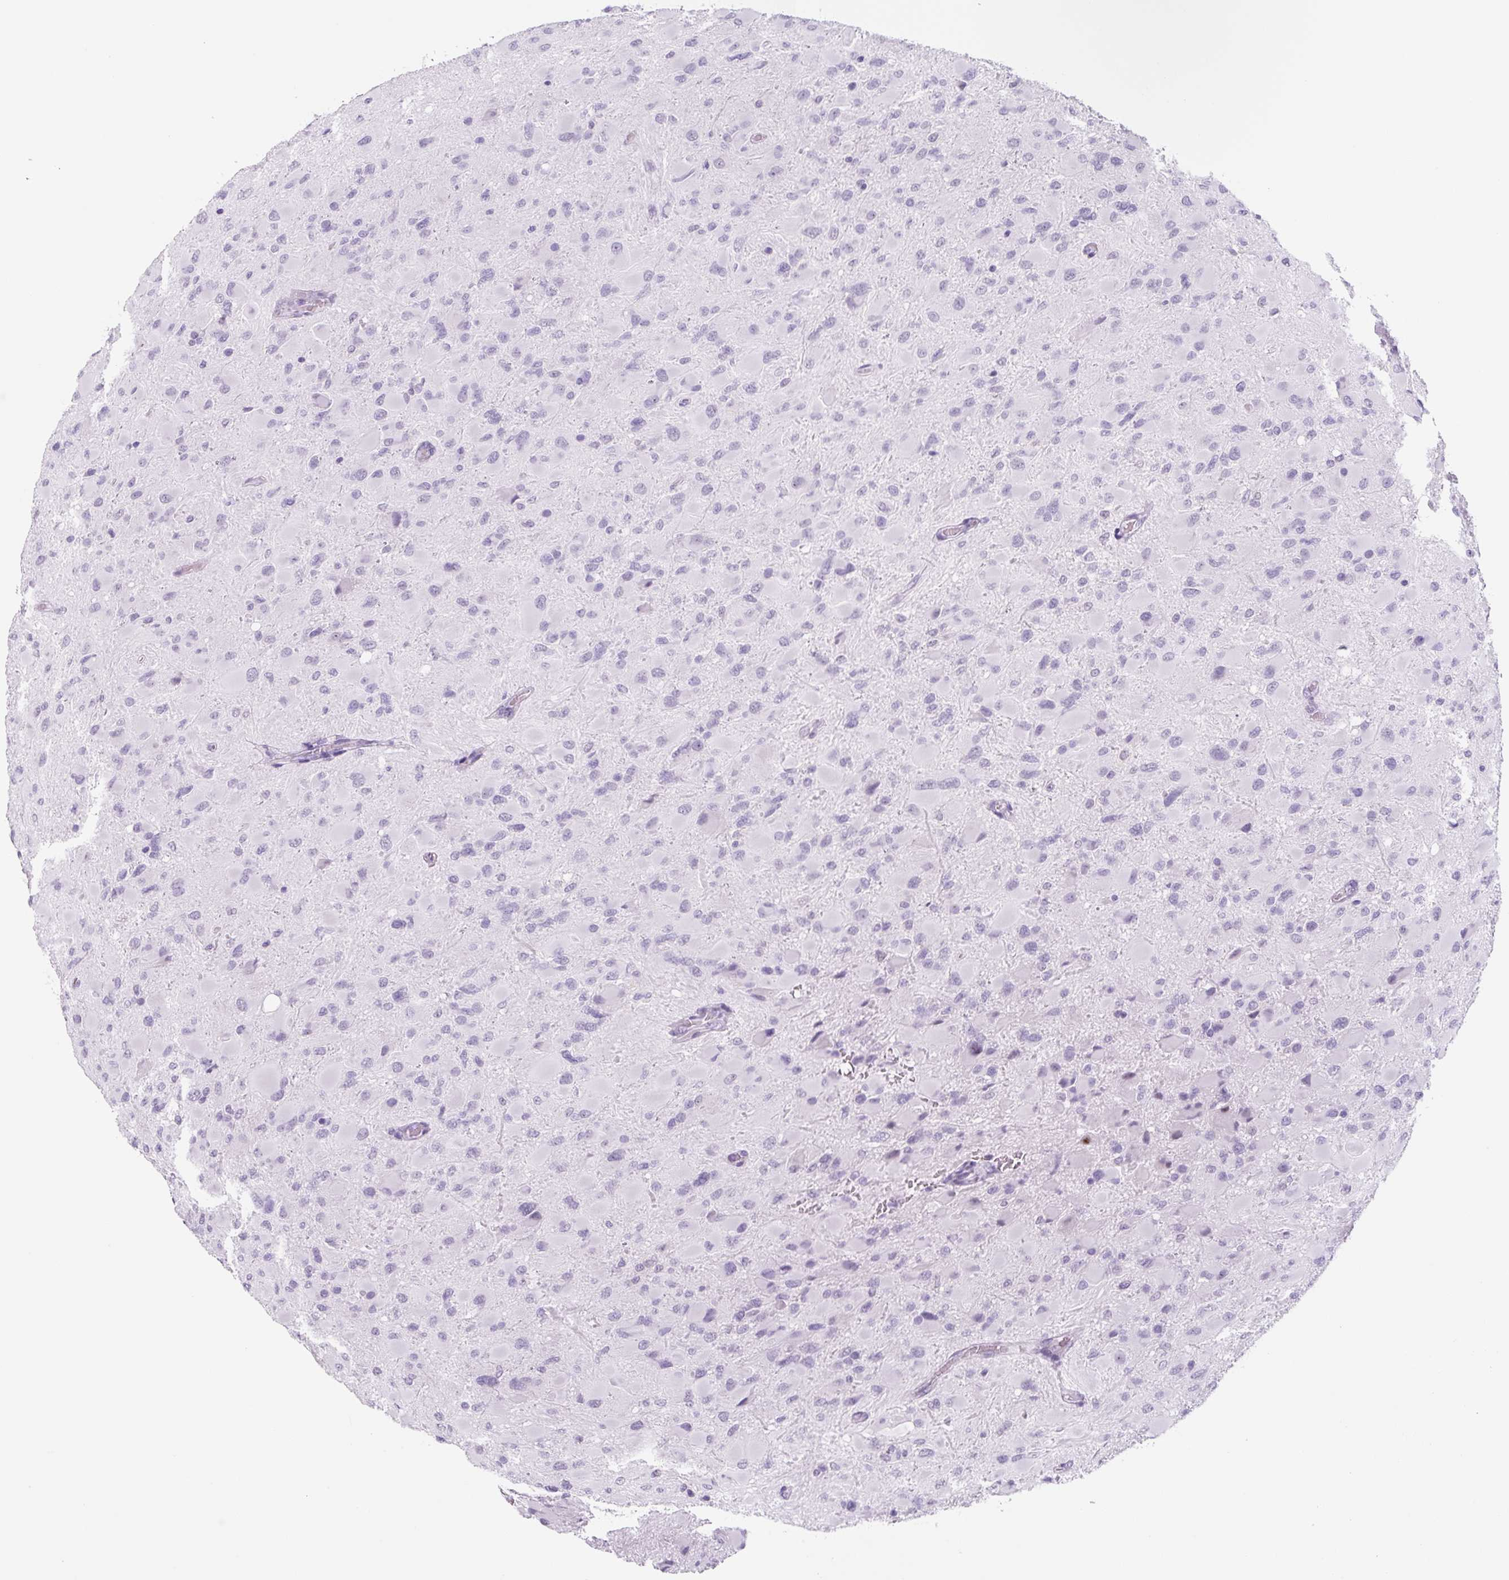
{"staining": {"intensity": "negative", "quantity": "none", "location": "none"}, "tissue": "glioma", "cell_type": "Tumor cells", "image_type": "cancer", "snomed": [{"axis": "morphology", "description": "Glioma, malignant, High grade"}, {"axis": "topography", "description": "Cerebral cortex"}], "caption": "DAB immunohistochemical staining of human high-grade glioma (malignant) demonstrates no significant positivity in tumor cells. Nuclei are stained in blue.", "gene": "TNFRSF8", "patient": {"sex": "female", "age": 36}}